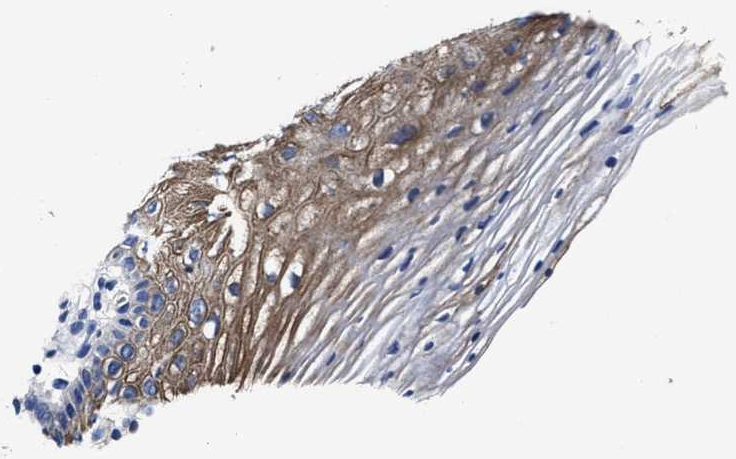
{"staining": {"intensity": "weak", "quantity": "25%-75%", "location": "cytoplasmic/membranous"}, "tissue": "vagina", "cell_type": "Squamous epithelial cells", "image_type": "normal", "snomed": [{"axis": "morphology", "description": "Normal tissue, NOS"}, {"axis": "topography", "description": "Vagina"}], "caption": "IHC of normal vagina shows low levels of weak cytoplasmic/membranous expression in about 25%-75% of squamous epithelial cells. (IHC, brightfield microscopy, high magnification).", "gene": "OLFML2A", "patient": {"sex": "female", "age": 32}}